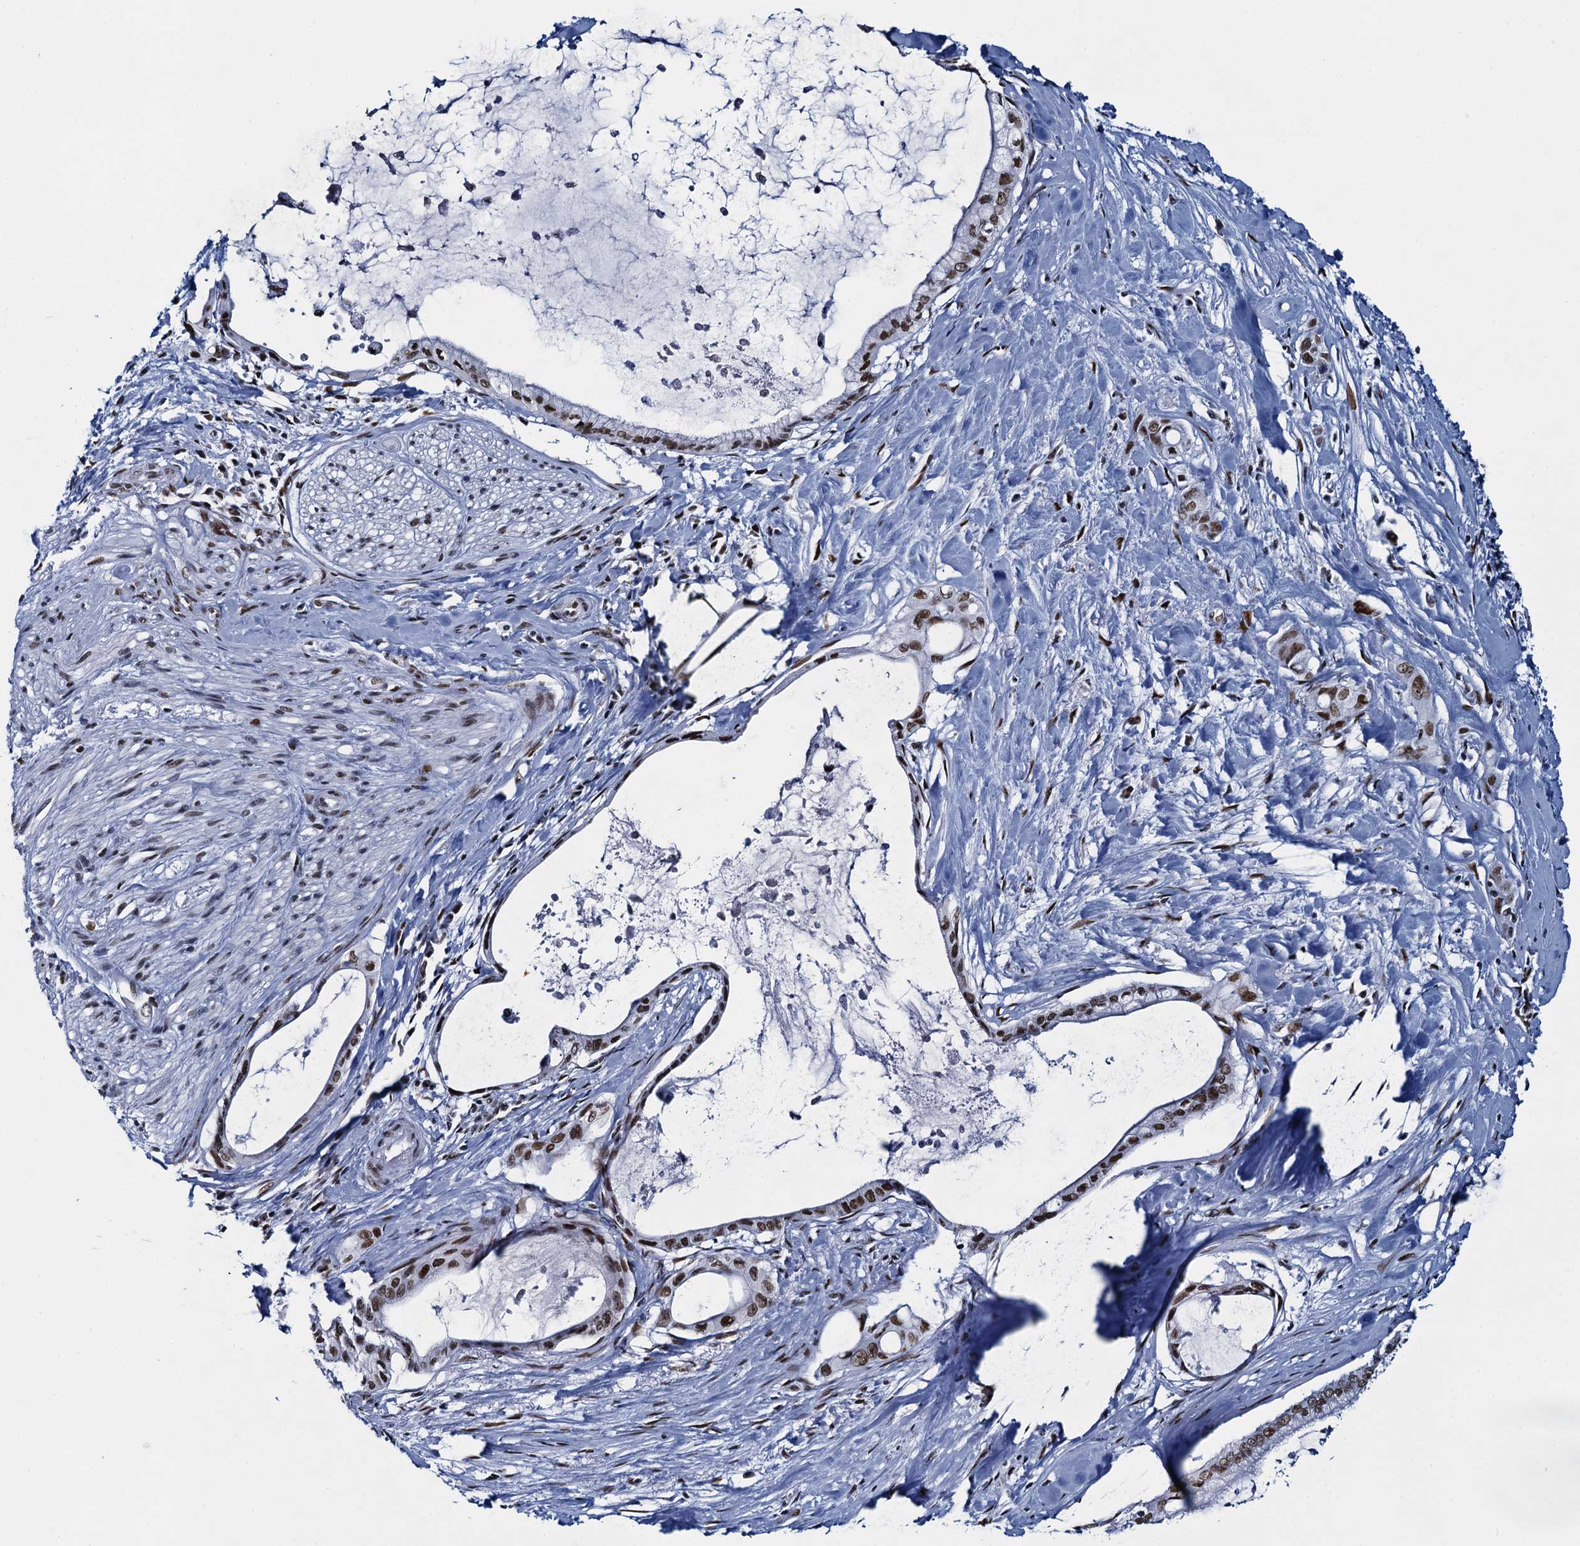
{"staining": {"intensity": "moderate", "quantity": ">75%", "location": "nuclear"}, "tissue": "pancreatic cancer", "cell_type": "Tumor cells", "image_type": "cancer", "snomed": [{"axis": "morphology", "description": "Adenocarcinoma, NOS"}, {"axis": "topography", "description": "Pancreas"}], "caption": "Tumor cells display medium levels of moderate nuclear positivity in approximately >75% of cells in pancreatic cancer. (Stains: DAB (3,3'-diaminobenzidine) in brown, nuclei in blue, Microscopy: brightfield microscopy at high magnification).", "gene": "HNRNPUL2", "patient": {"sex": "male", "age": 72}}